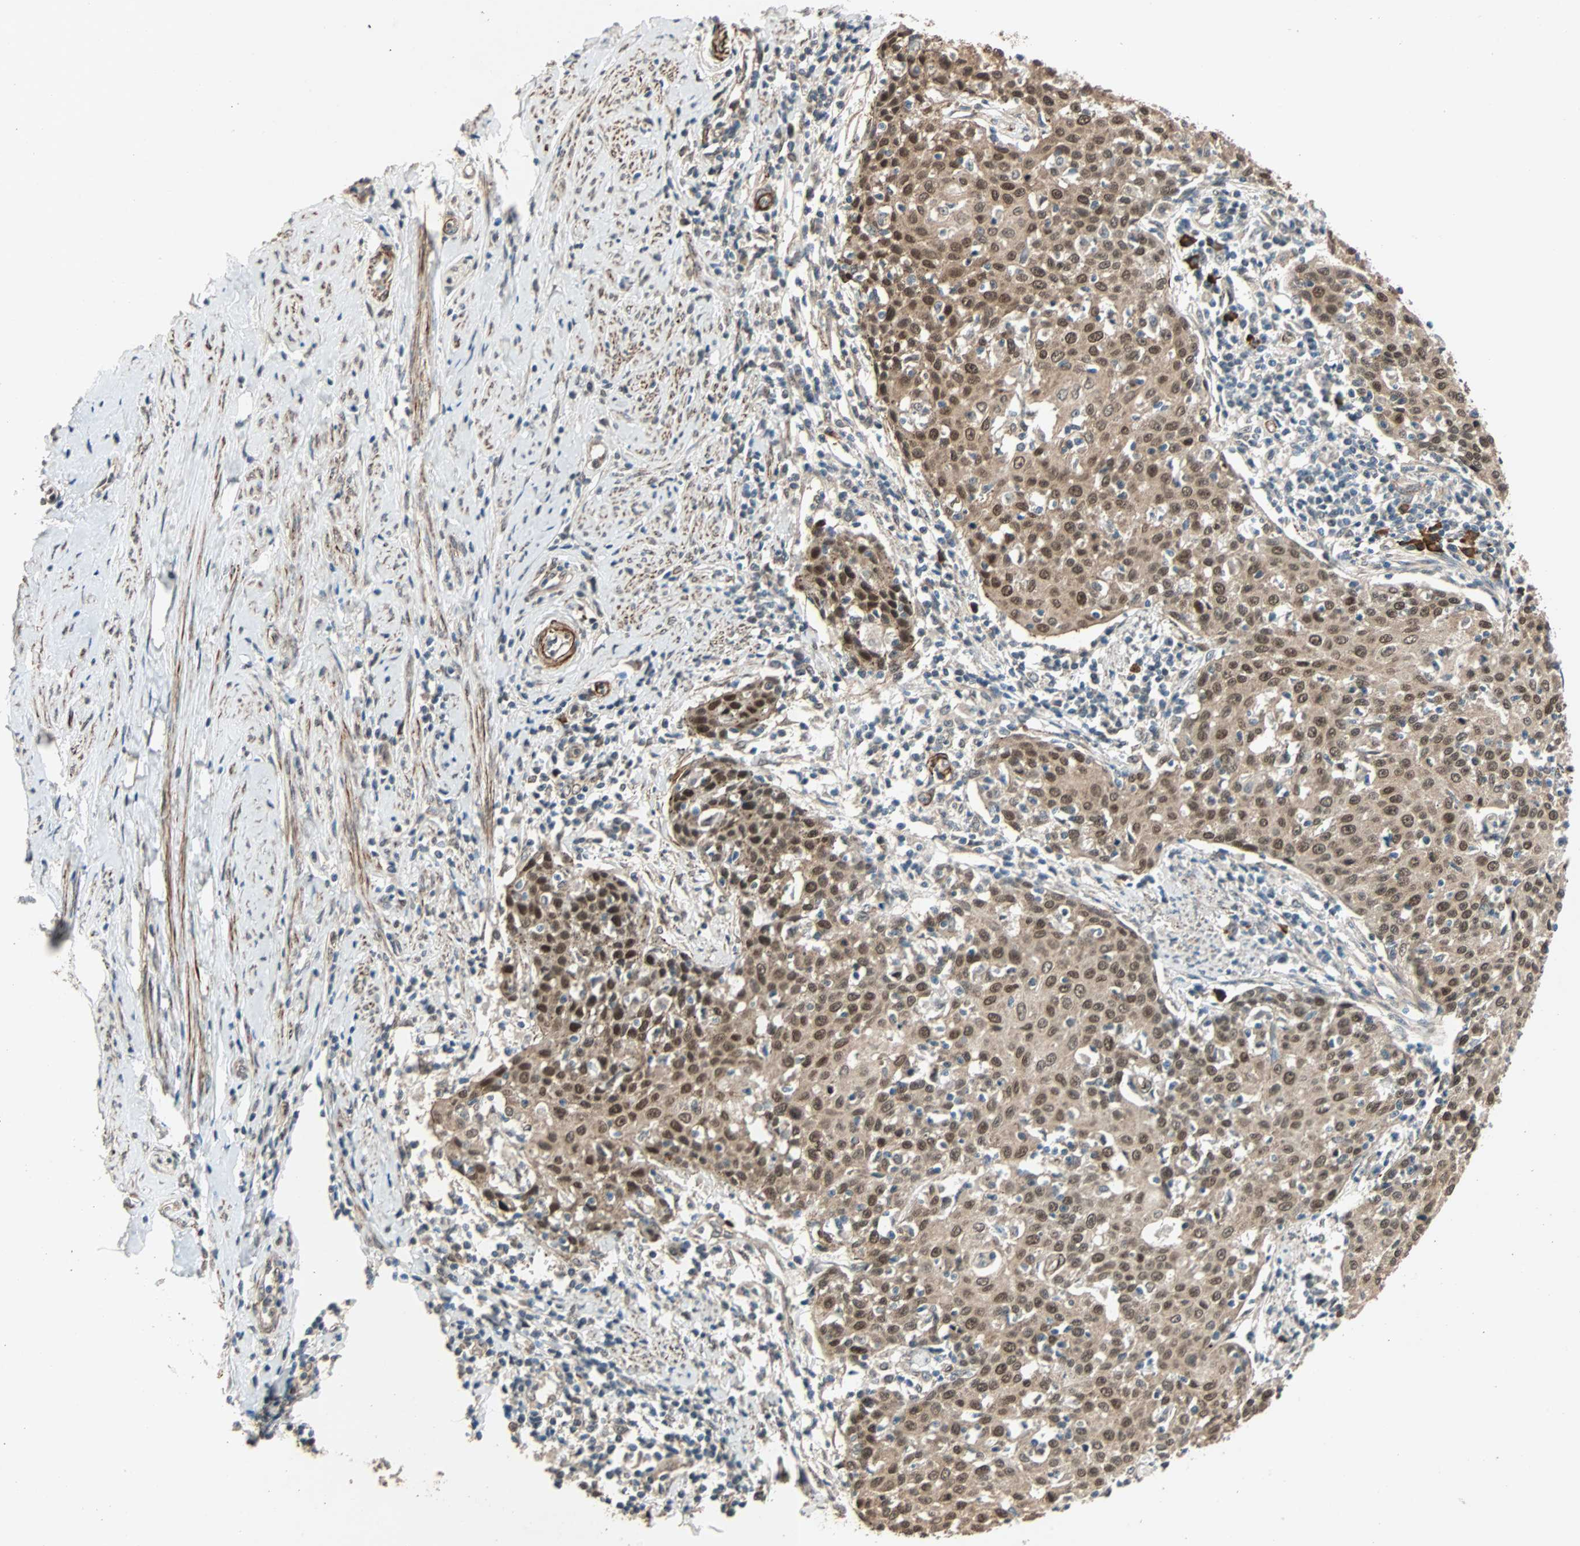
{"staining": {"intensity": "moderate", "quantity": ">75%", "location": "cytoplasmic/membranous,nuclear"}, "tissue": "cervical cancer", "cell_type": "Tumor cells", "image_type": "cancer", "snomed": [{"axis": "morphology", "description": "Squamous cell carcinoma, NOS"}, {"axis": "topography", "description": "Cervix"}], "caption": "Immunohistochemistry (IHC) photomicrograph of neoplastic tissue: human cervical squamous cell carcinoma stained using IHC demonstrates medium levels of moderate protein expression localized specifically in the cytoplasmic/membranous and nuclear of tumor cells, appearing as a cytoplasmic/membranous and nuclear brown color.", "gene": "QSER1", "patient": {"sex": "female", "age": 38}}